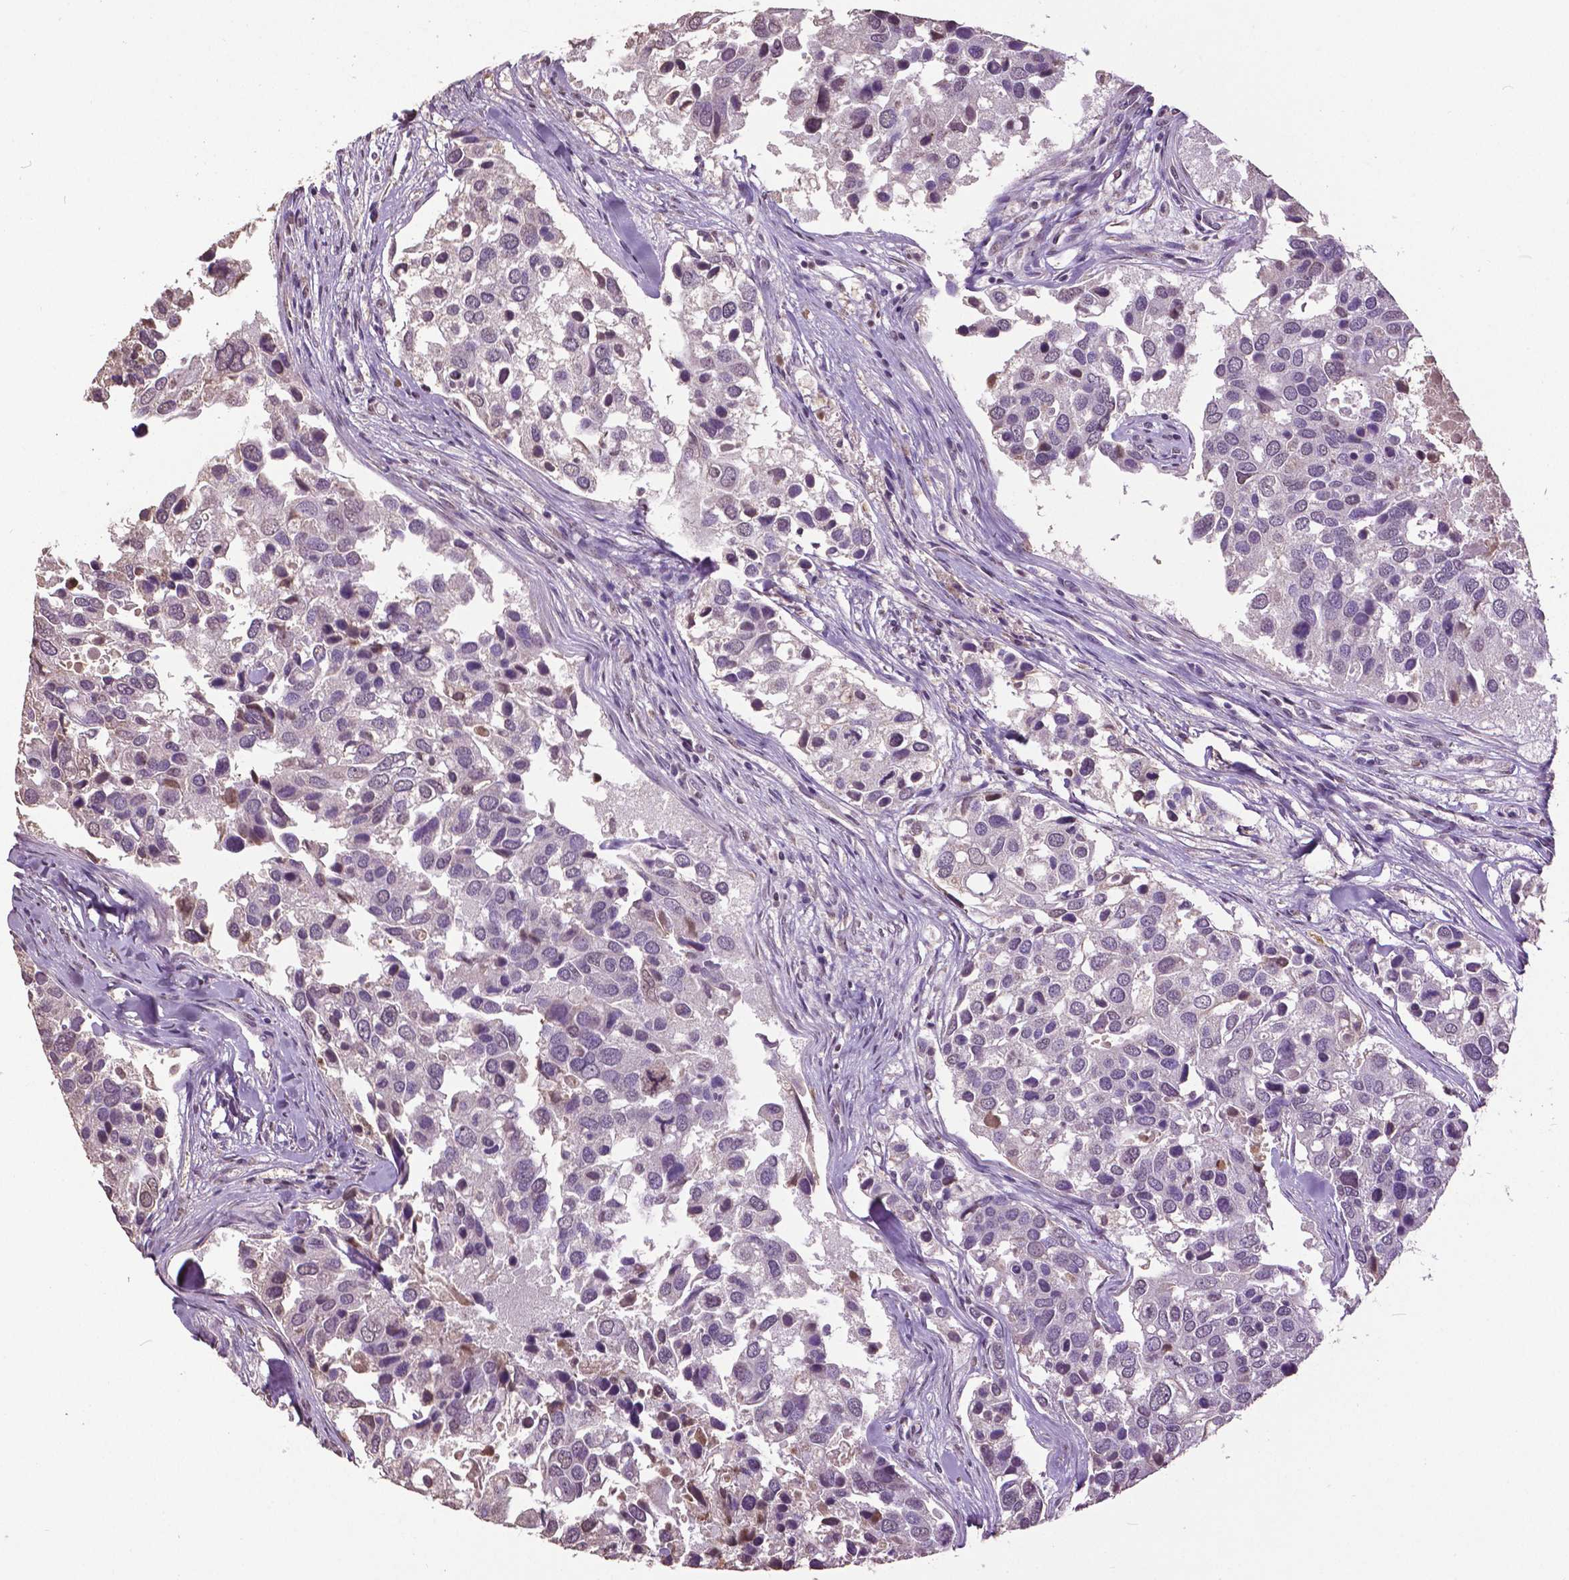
{"staining": {"intensity": "negative", "quantity": "none", "location": "none"}, "tissue": "breast cancer", "cell_type": "Tumor cells", "image_type": "cancer", "snomed": [{"axis": "morphology", "description": "Duct carcinoma"}, {"axis": "topography", "description": "Breast"}], "caption": "A micrograph of human intraductal carcinoma (breast) is negative for staining in tumor cells. (DAB (3,3'-diaminobenzidine) immunohistochemistry (IHC) with hematoxylin counter stain).", "gene": "RUNX3", "patient": {"sex": "female", "age": 83}}